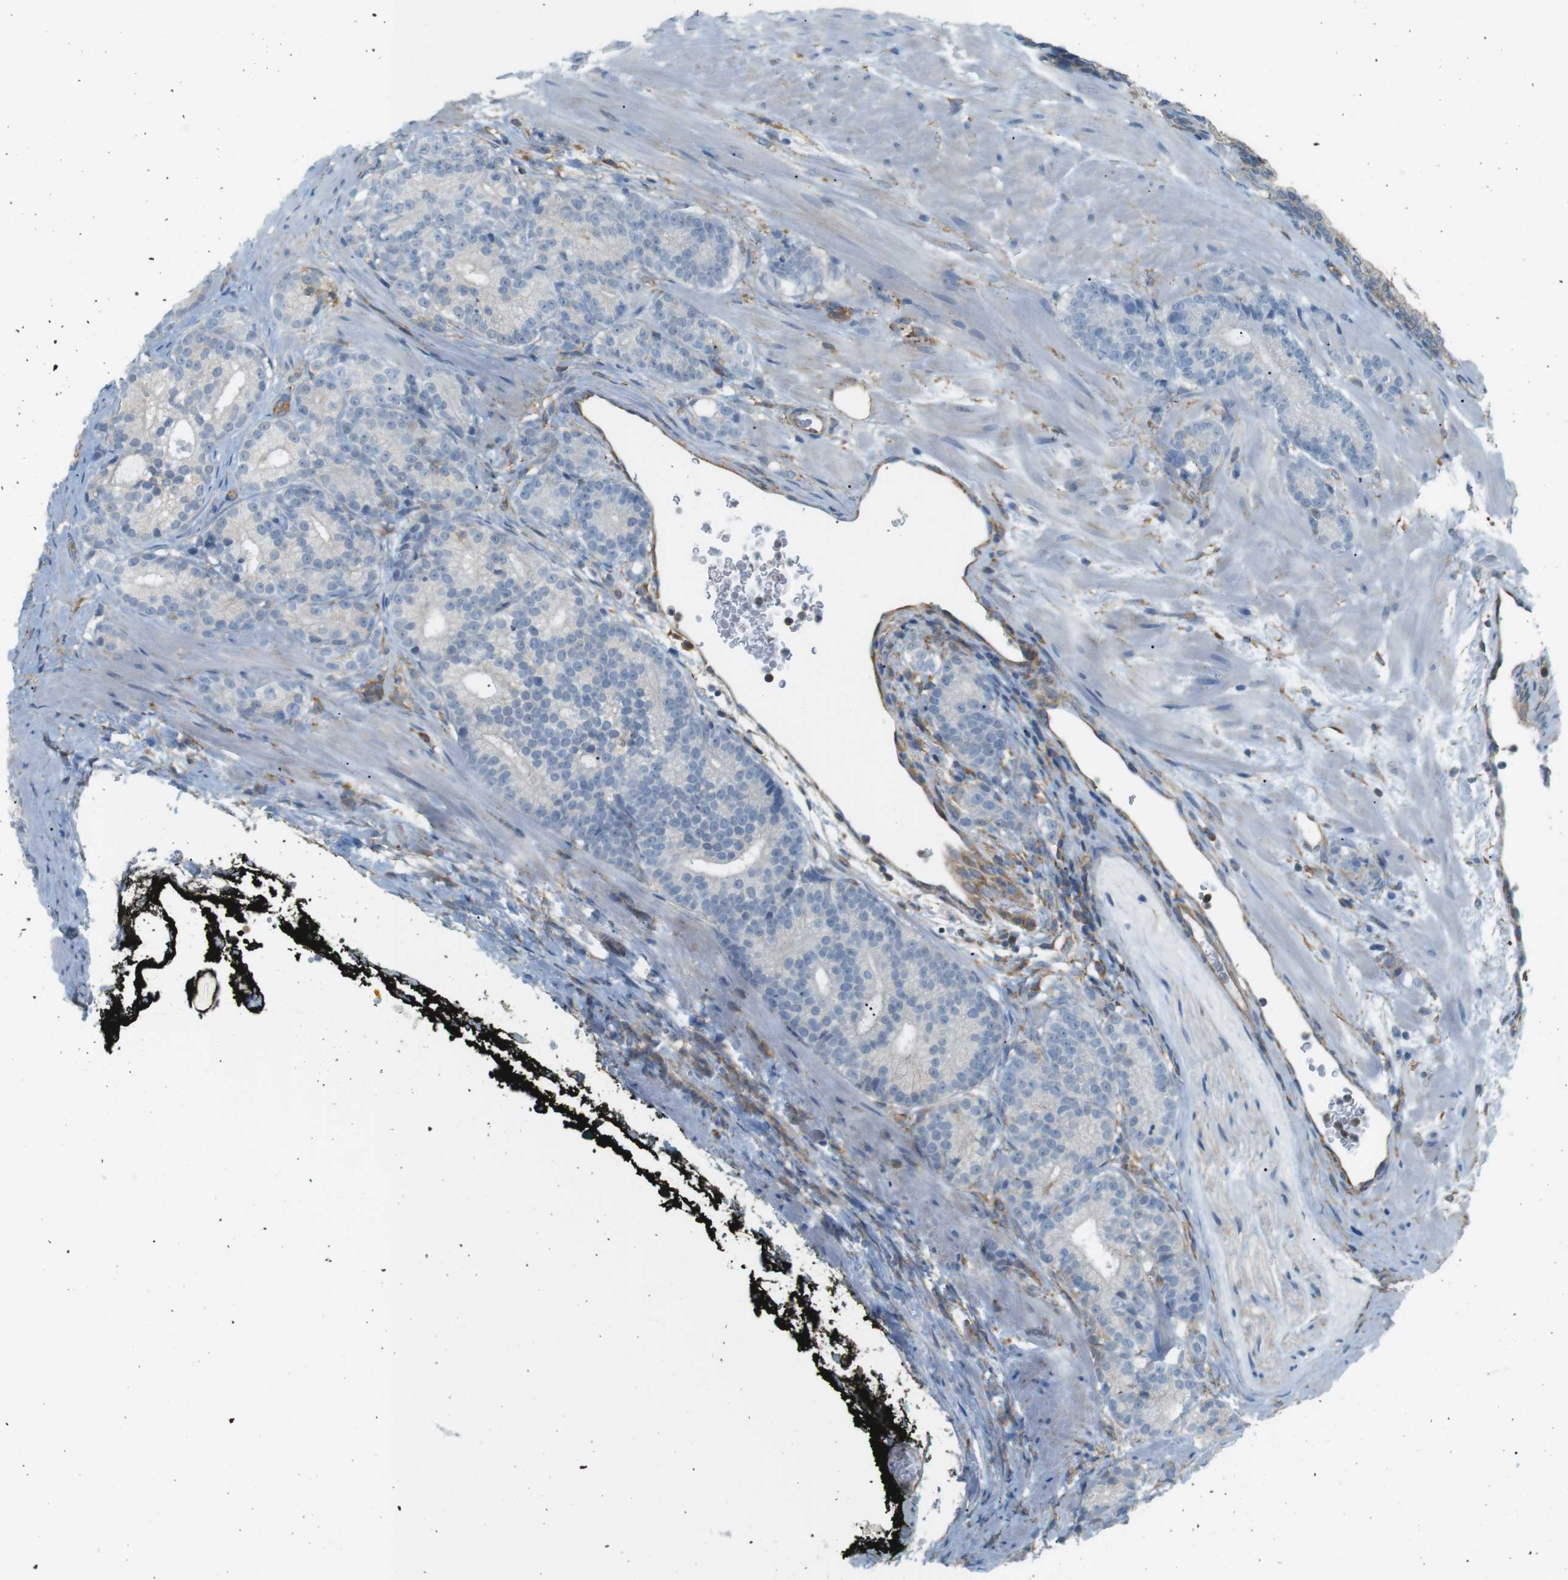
{"staining": {"intensity": "negative", "quantity": "none", "location": "none"}, "tissue": "prostate cancer", "cell_type": "Tumor cells", "image_type": "cancer", "snomed": [{"axis": "morphology", "description": "Adenocarcinoma, High grade"}, {"axis": "topography", "description": "Prostate"}], "caption": "Tumor cells are negative for protein expression in human adenocarcinoma (high-grade) (prostate).", "gene": "PEPD", "patient": {"sex": "male", "age": 61}}